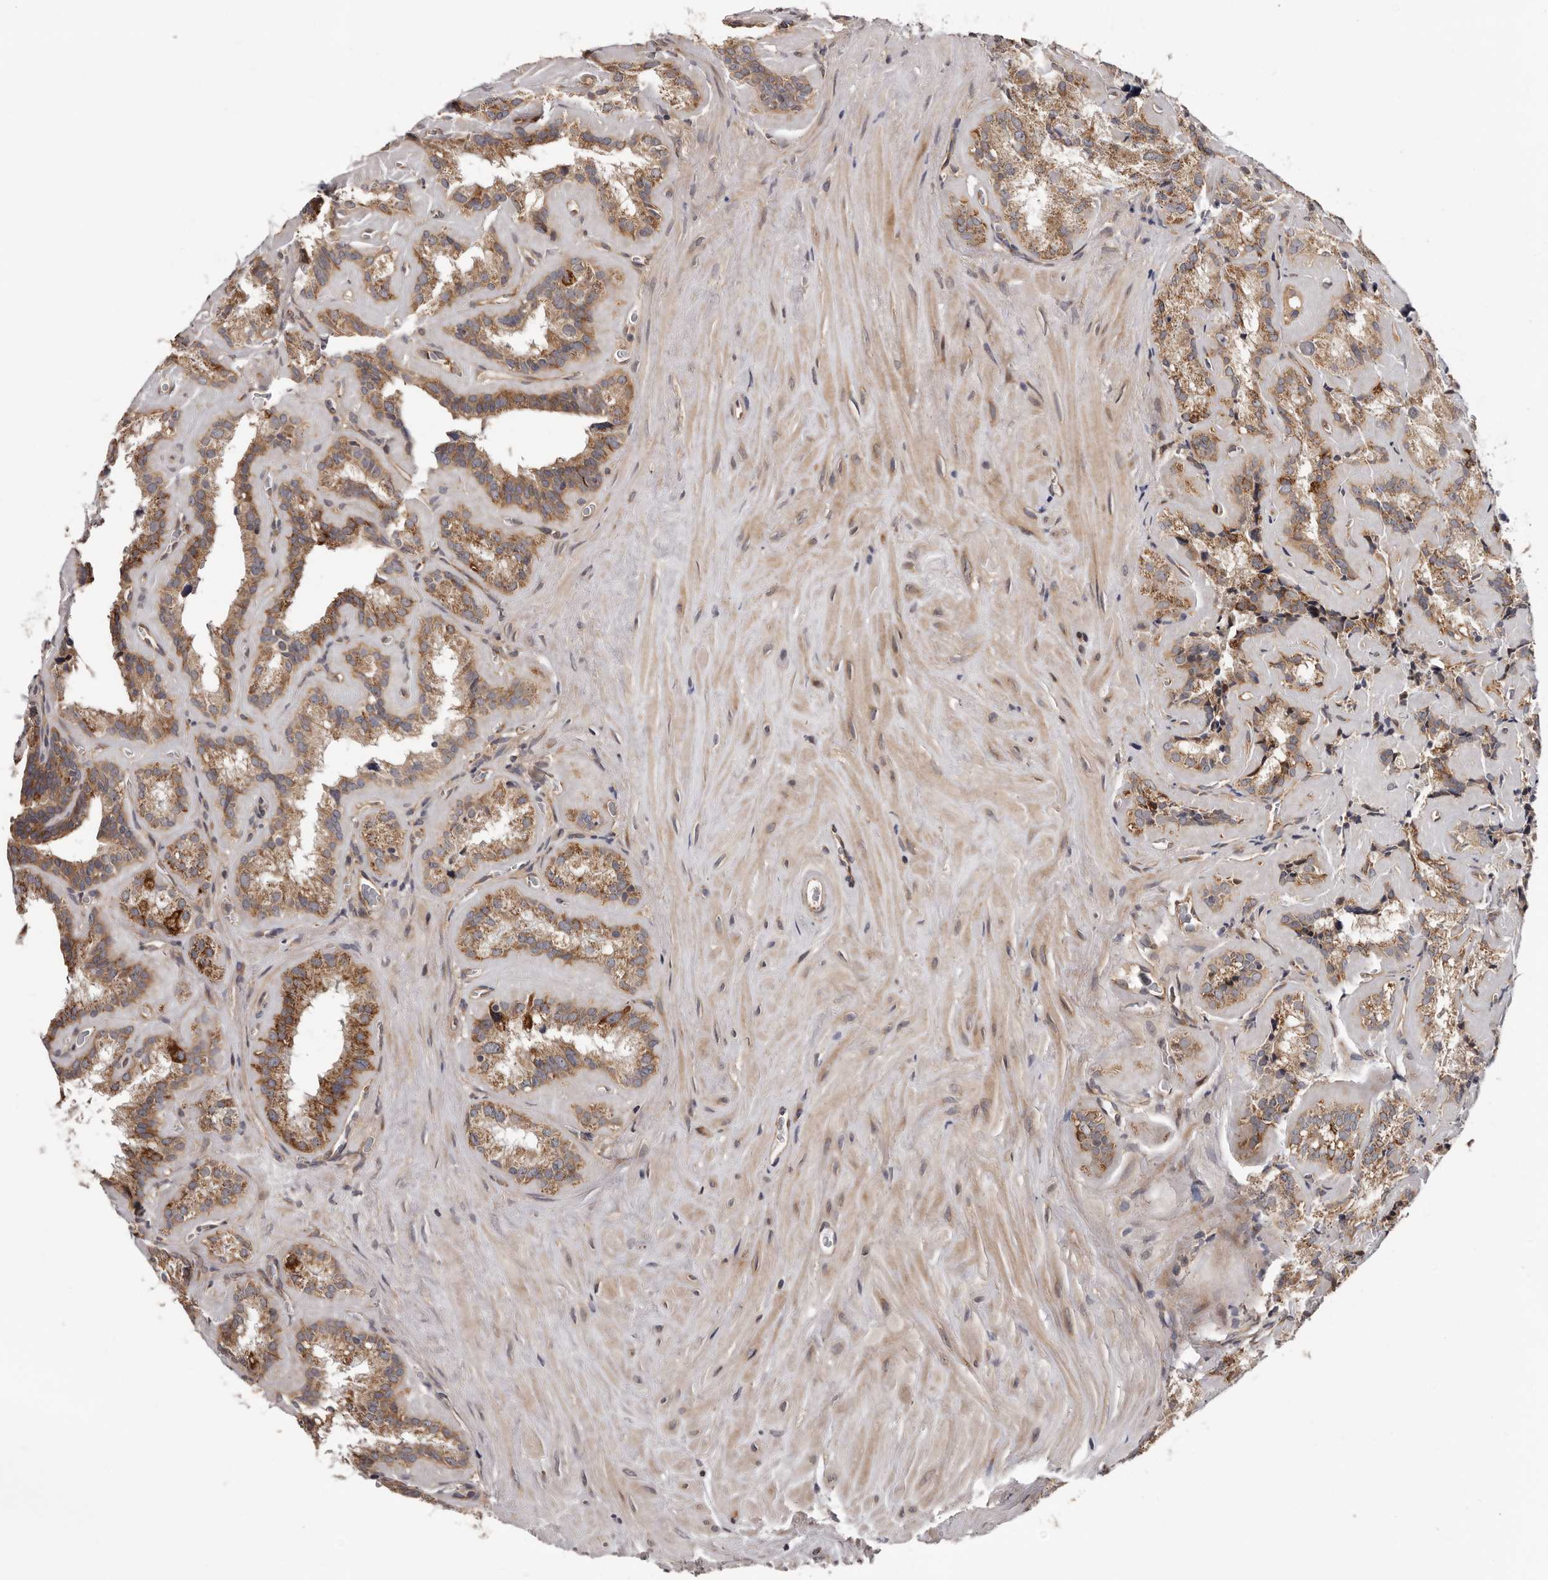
{"staining": {"intensity": "moderate", "quantity": ">75%", "location": "cytoplasmic/membranous"}, "tissue": "seminal vesicle", "cell_type": "Glandular cells", "image_type": "normal", "snomed": [{"axis": "morphology", "description": "Normal tissue, NOS"}, {"axis": "topography", "description": "Prostate"}, {"axis": "topography", "description": "Seminal veicle"}], "caption": "Unremarkable seminal vesicle was stained to show a protein in brown. There is medium levels of moderate cytoplasmic/membranous positivity in about >75% of glandular cells. The staining is performed using DAB brown chromogen to label protein expression. The nuclei are counter-stained blue using hematoxylin.", "gene": "VPS37A", "patient": {"sex": "male", "age": 59}}